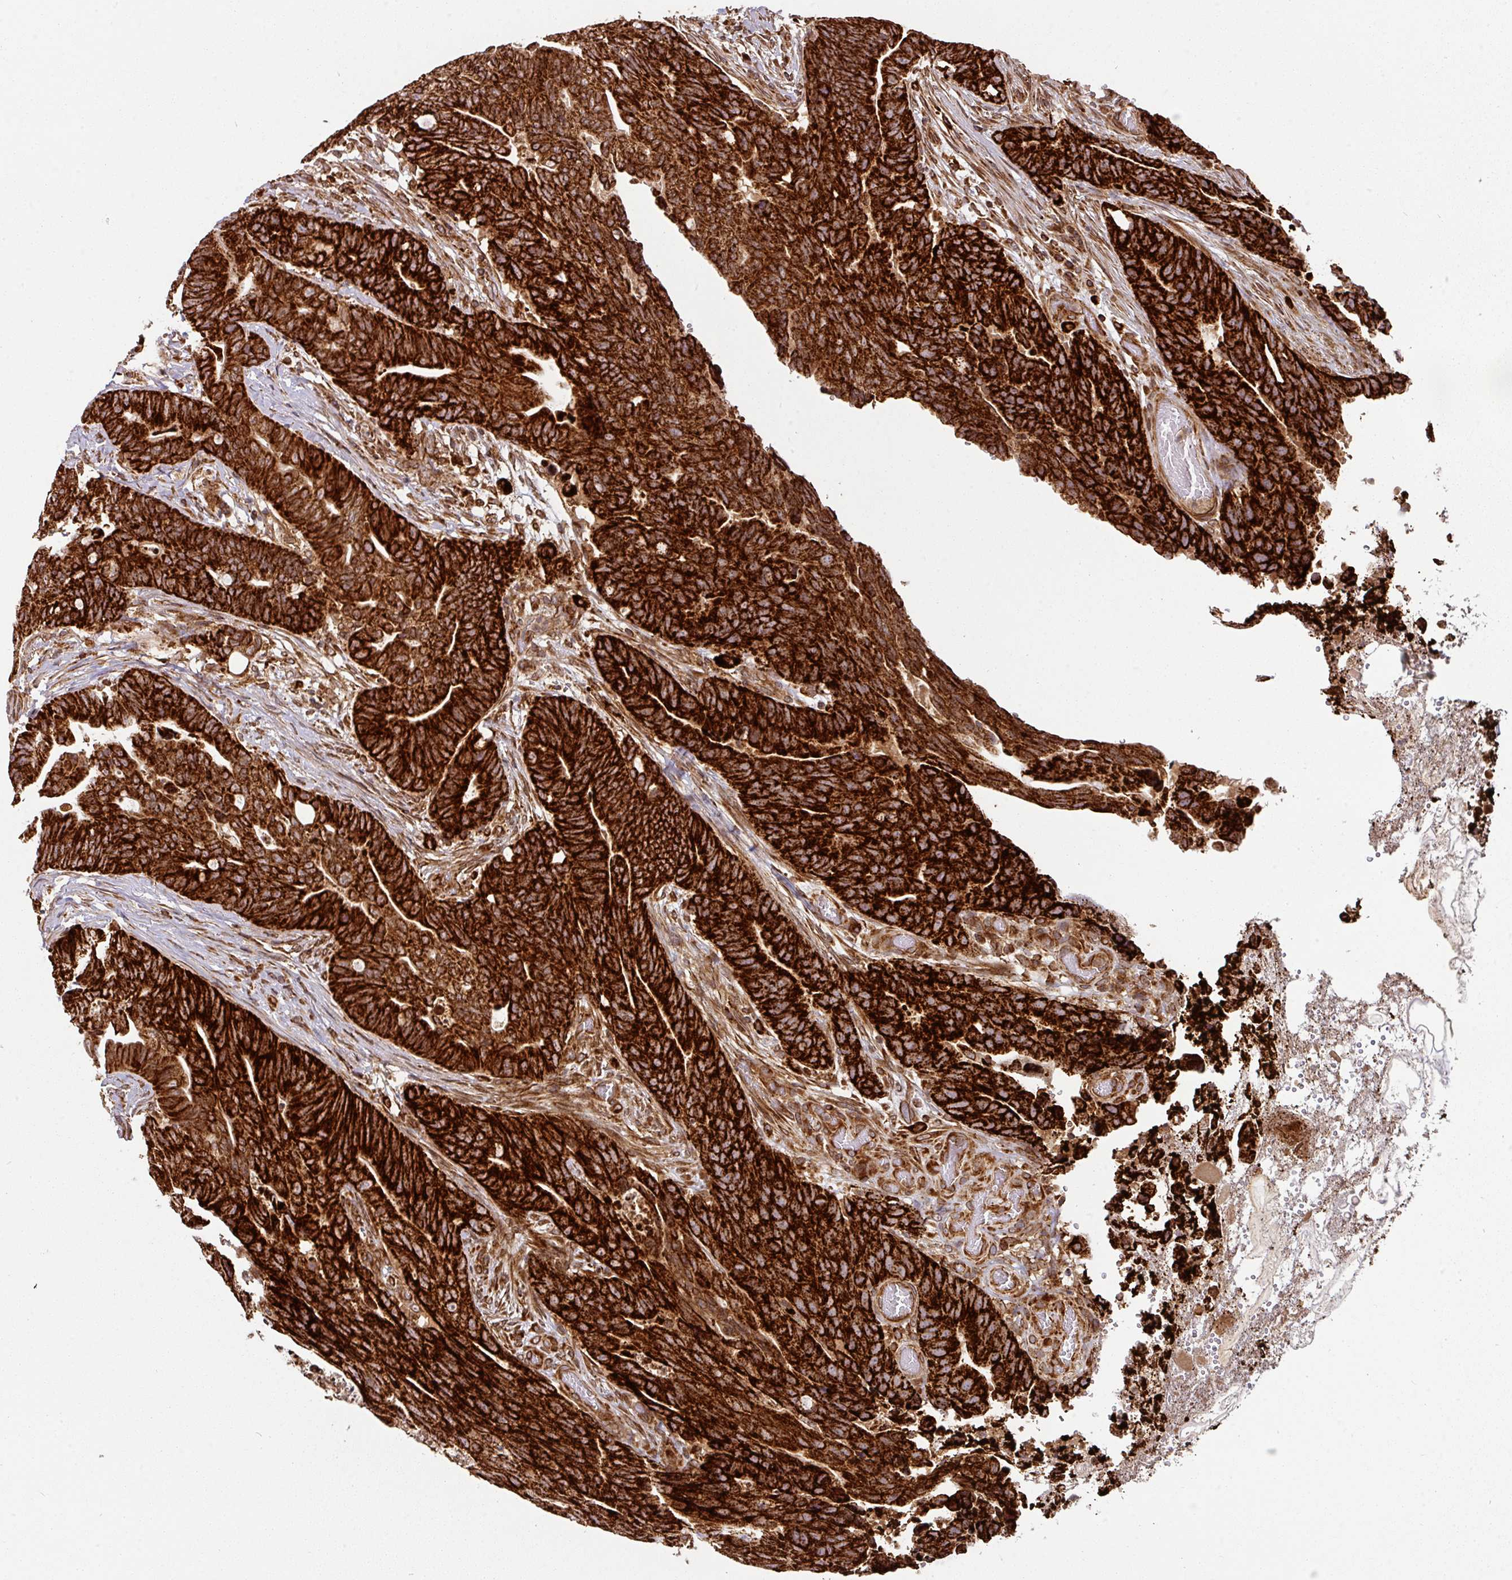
{"staining": {"intensity": "strong", "quantity": ">75%", "location": "cytoplasmic/membranous"}, "tissue": "colorectal cancer", "cell_type": "Tumor cells", "image_type": "cancer", "snomed": [{"axis": "morphology", "description": "Adenocarcinoma, NOS"}, {"axis": "topography", "description": "Colon"}], "caption": "The image displays immunohistochemical staining of colorectal adenocarcinoma. There is strong cytoplasmic/membranous expression is appreciated in about >75% of tumor cells.", "gene": "TRAP1", "patient": {"sex": "female", "age": 82}}